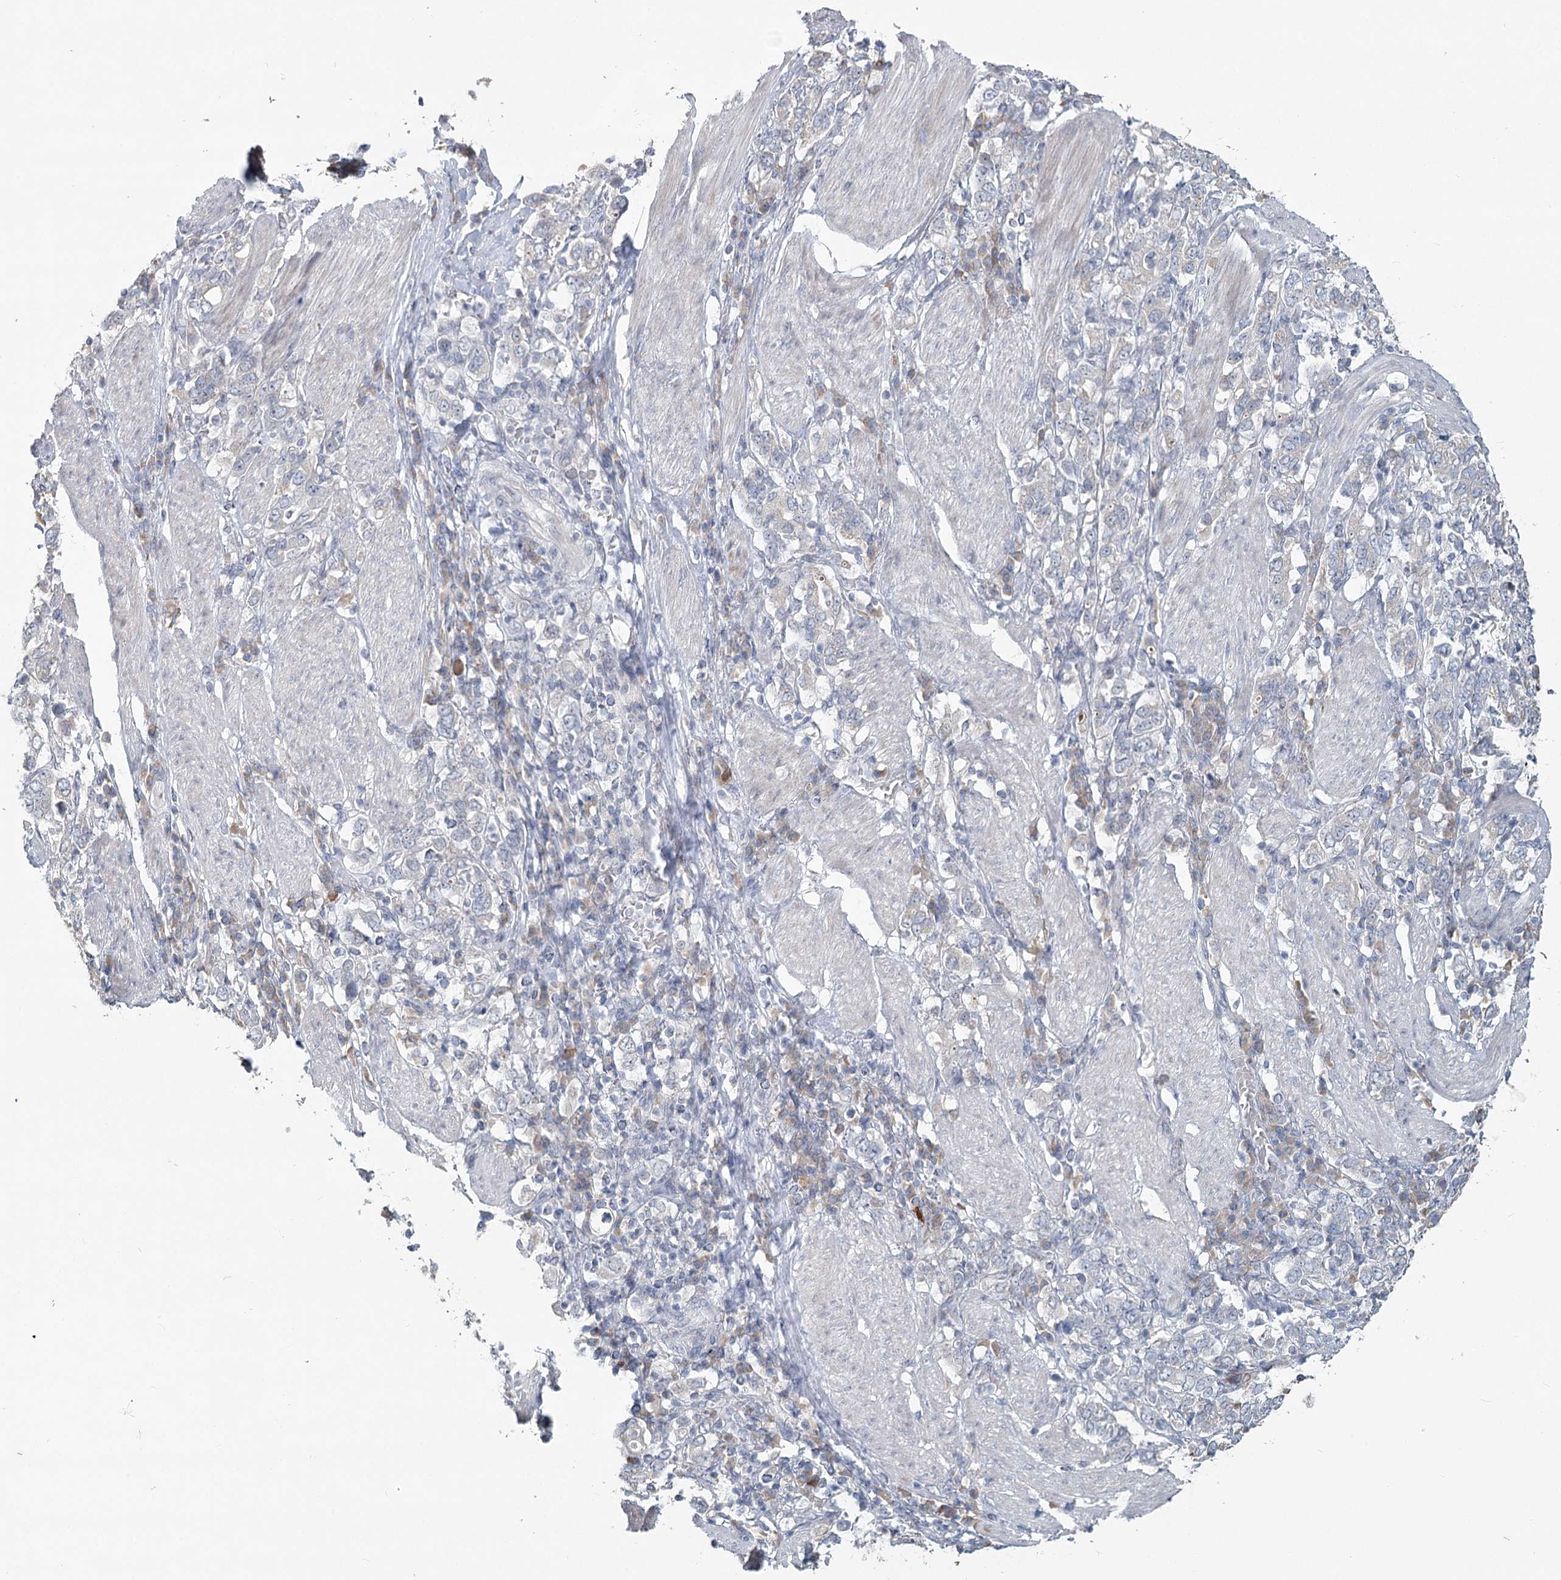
{"staining": {"intensity": "negative", "quantity": "none", "location": "none"}, "tissue": "stomach cancer", "cell_type": "Tumor cells", "image_type": "cancer", "snomed": [{"axis": "morphology", "description": "Adenocarcinoma, NOS"}, {"axis": "topography", "description": "Stomach, upper"}], "caption": "Stomach adenocarcinoma was stained to show a protein in brown. There is no significant positivity in tumor cells.", "gene": "SLC9A3", "patient": {"sex": "male", "age": 62}}